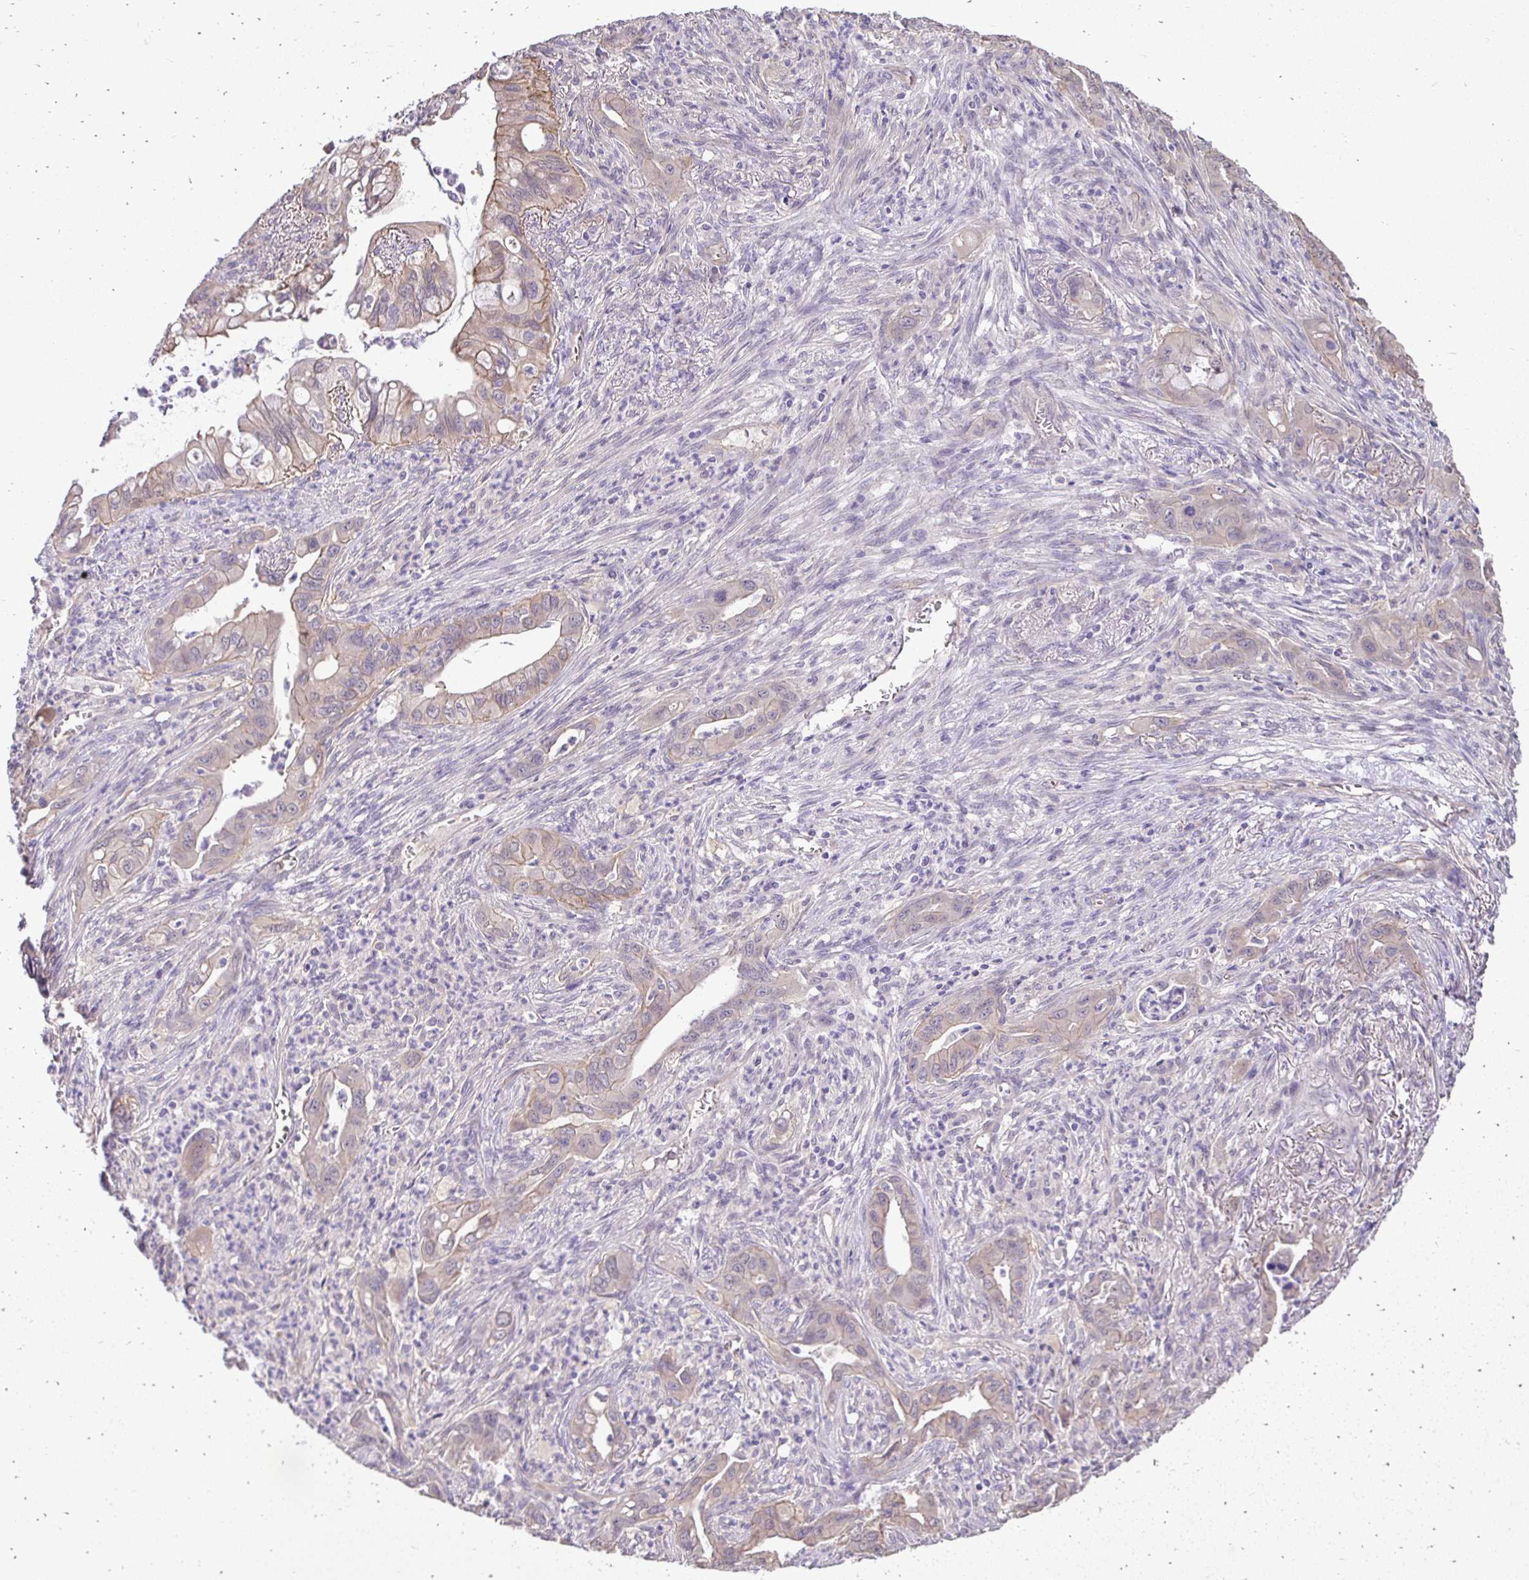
{"staining": {"intensity": "weak", "quantity": "<25%", "location": "cytoplasmic/membranous"}, "tissue": "lung cancer", "cell_type": "Tumor cells", "image_type": "cancer", "snomed": [{"axis": "morphology", "description": "Adenocarcinoma, NOS"}, {"axis": "topography", "description": "Lung"}], "caption": "Lung adenocarcinoma was stained to show a protein in brown. There is no significant positivity in tumor cells.", "gene": "SLC9A1", "patient": {"sex": "male", "age": 65}}